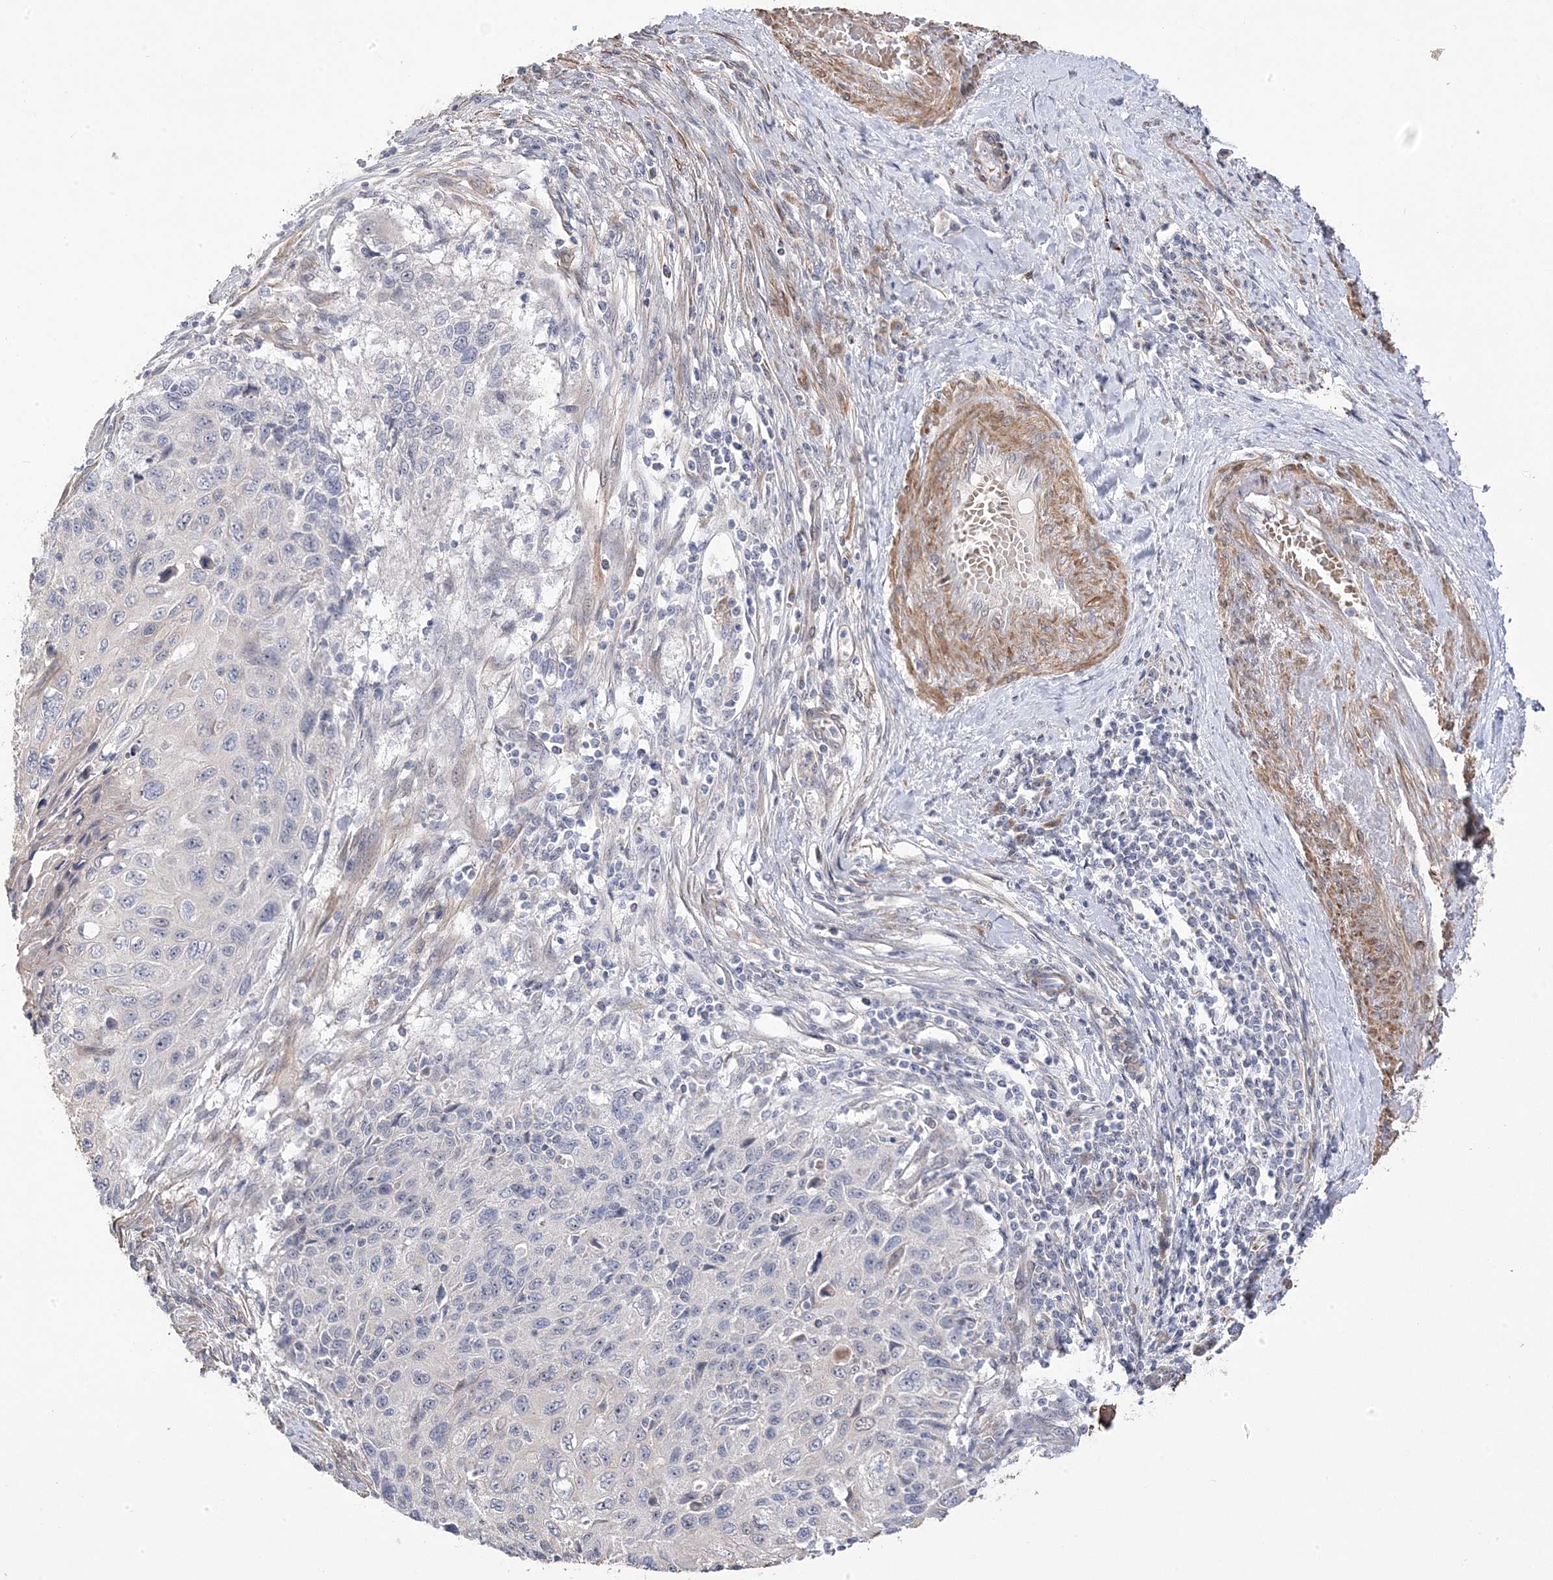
{"staining": {"intensity": "negative", "quantity": "none", "location": "none"}, "tissue": "cervical cancer", "cell_type": "Tumor cells", "image_type": "cancer", "snomed": [{"axis": "morphology", "description": "Squamous cell carcinoma, NOS"}, {"axis": "topography", "description": "Cervix"}], "caption": "Tumor cells are negative for protein expression in human cervical squamous cell carcinoma. (DAB (3,3'-diaminobenzidine) IHC visualized using brightfield microscopy, high magnification).", "gene": "GTPBP6", "patient": {"sex": "female", "age": 70}}